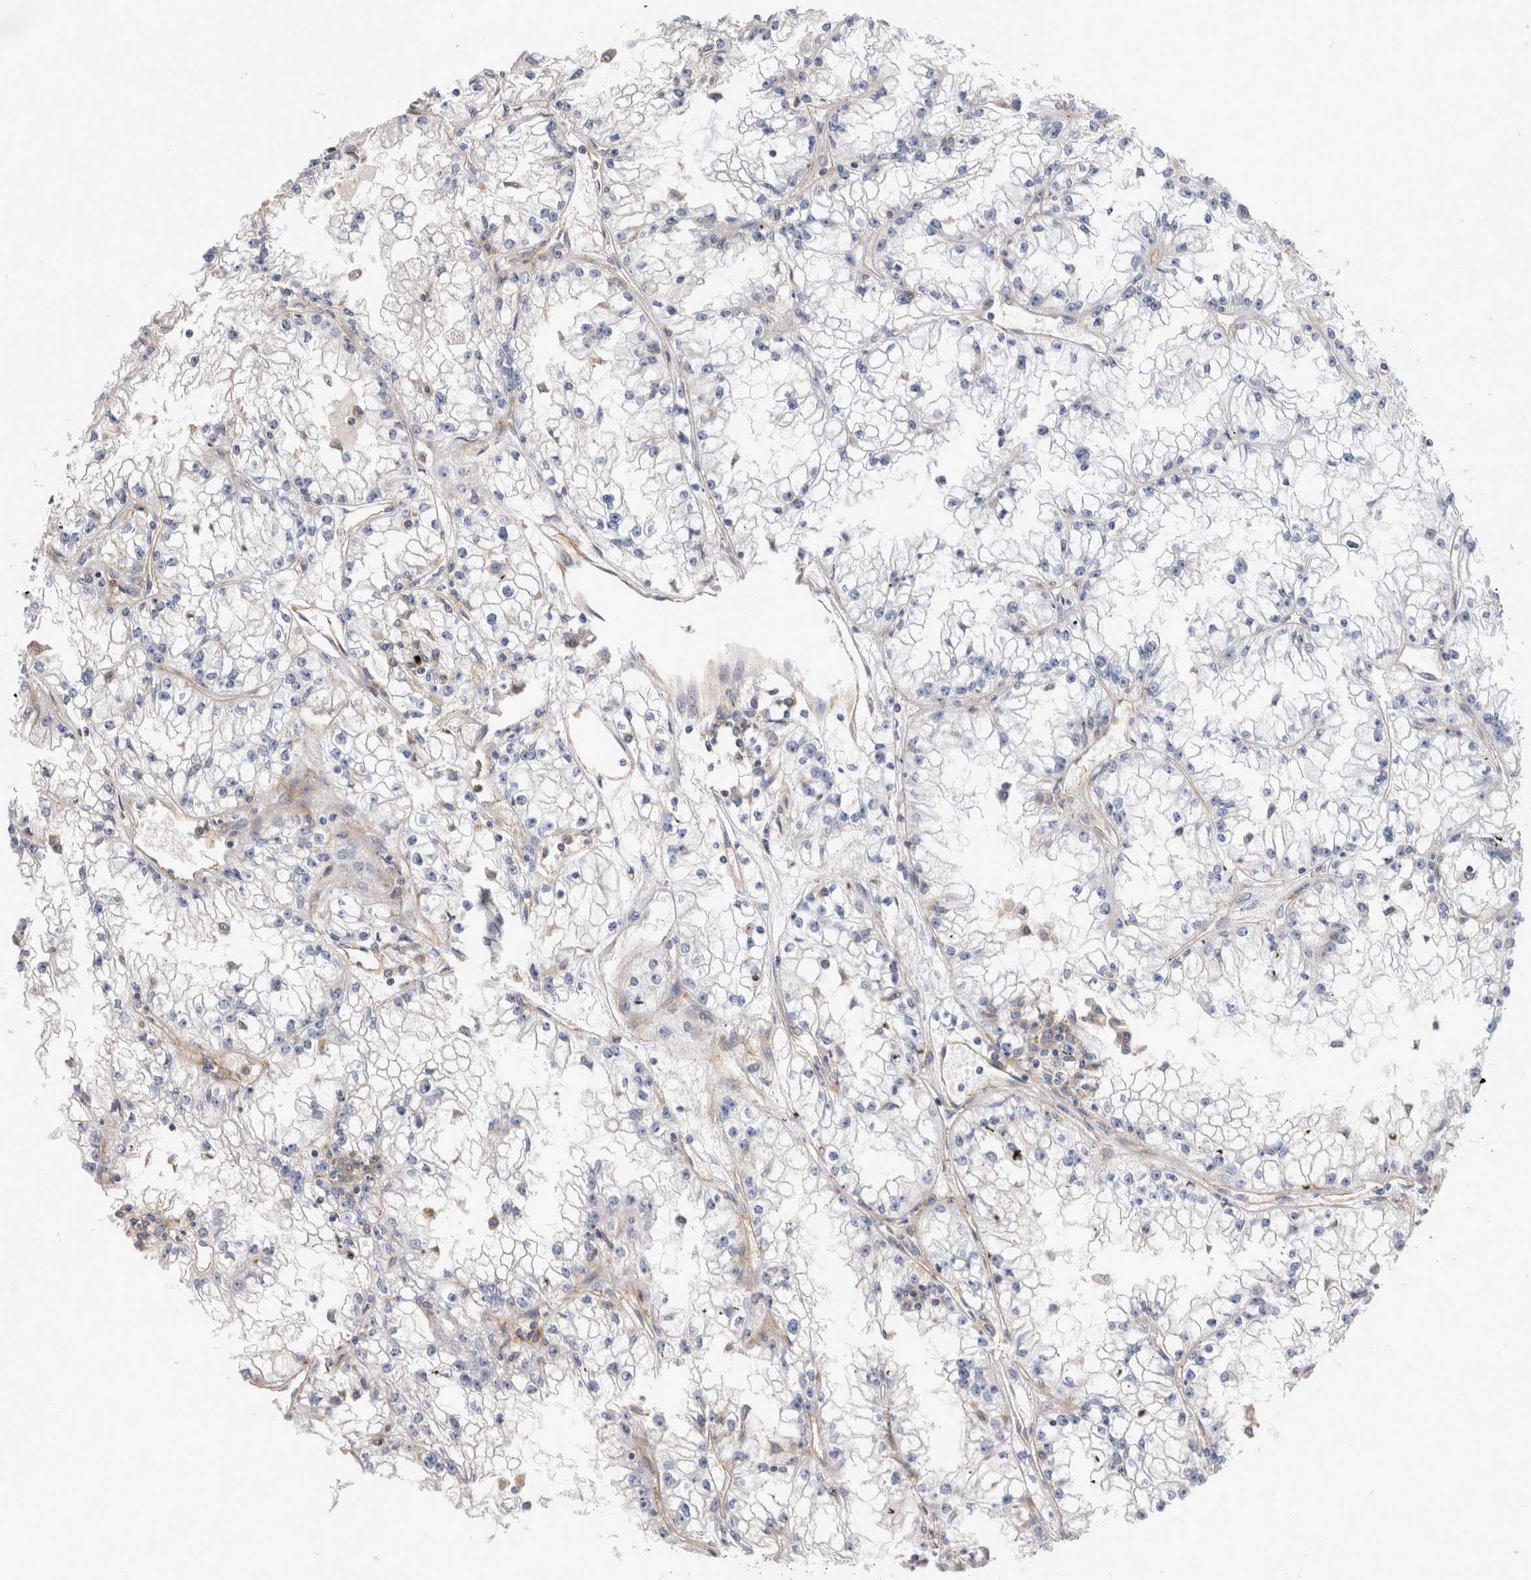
{"staining": {"intensity": "negative", "quantity": "none", "location": "none"}, "tissue": "renal cancer", "cell_type": "Tumor cells", "image_type": "cancer", "snomed": [{"axis": "morphology", "description": "Adenocarcinoma, NOS"}, {"axis": "topography", "description": "Kidney"}], "caption": "This is an immunohistochemistry histopathology image of human adenocarcinoma (renal). There is no expression in tumor cells.", "gene": "BNIP2", "patient": {"sex": "male", "age": 56}}